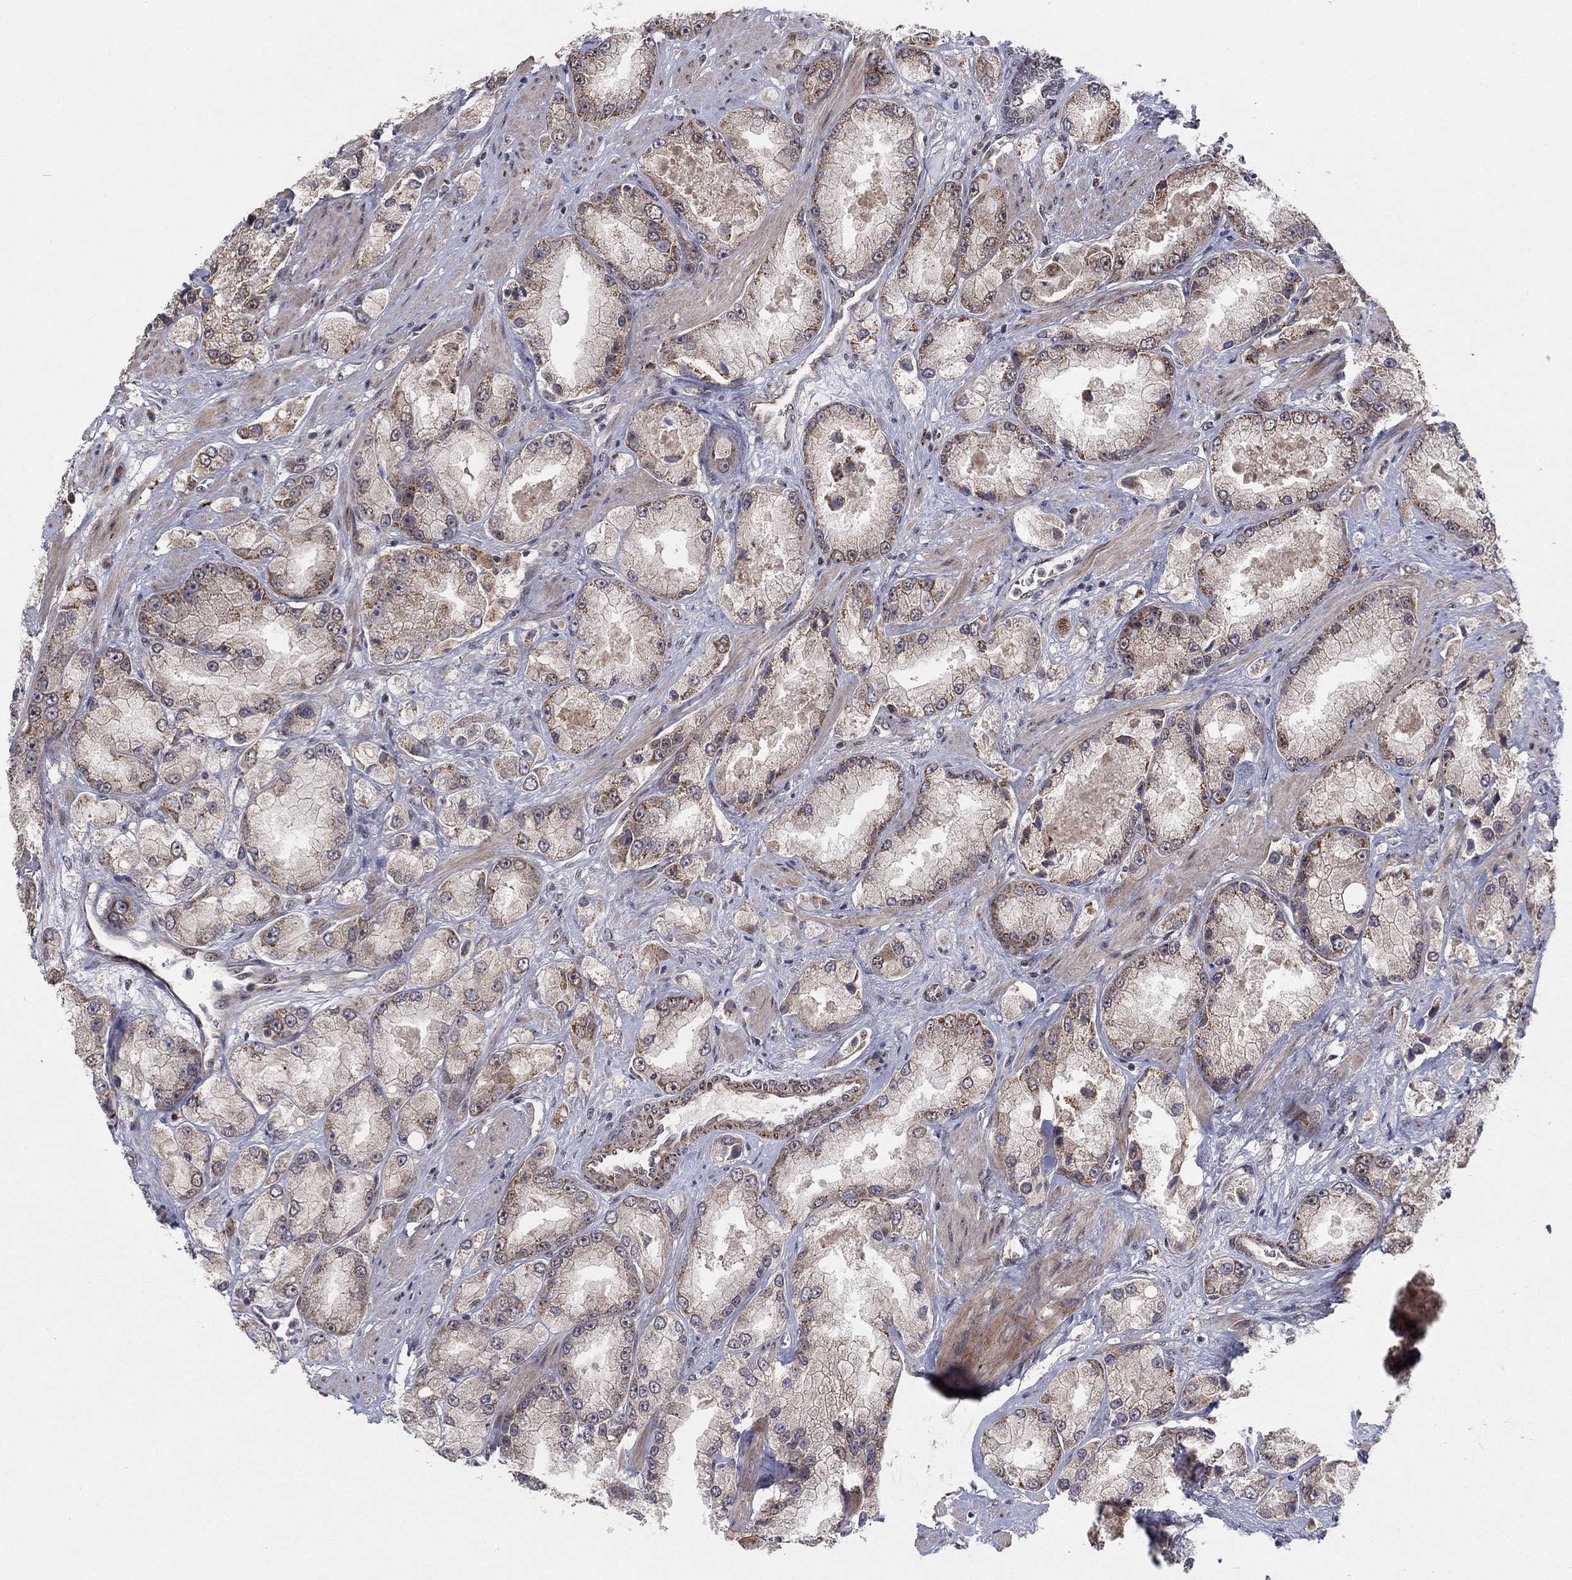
{"staining": {"intensity": "weak", "quantity": ">75%", "location": "cytoplasmic/membranous"}, "tissue": "prostate cancer", "cell_type": "Tumor cells", "image_type": "cancer", "snomed": [{"axis": "morphology", "description": "Adenocarcinoma, NOS"}, {"axis": "topography", "description": "Prostate and seminal vesicle, NOS"}, {"axis": "topography", "description": "Prostate"}], "caption": "High-magnification brightfield microscopy of prostate cancer stained with DAB (3,3'-diaminobenzidine) (brown) and counterstained with hematoxylin (blue). tumor cells exhibit weak cytoplasmic/membranous staining is seen in about>75% of cells.", "gene": "ZNF395", "patient": {"sex": "male", "age": 64}}